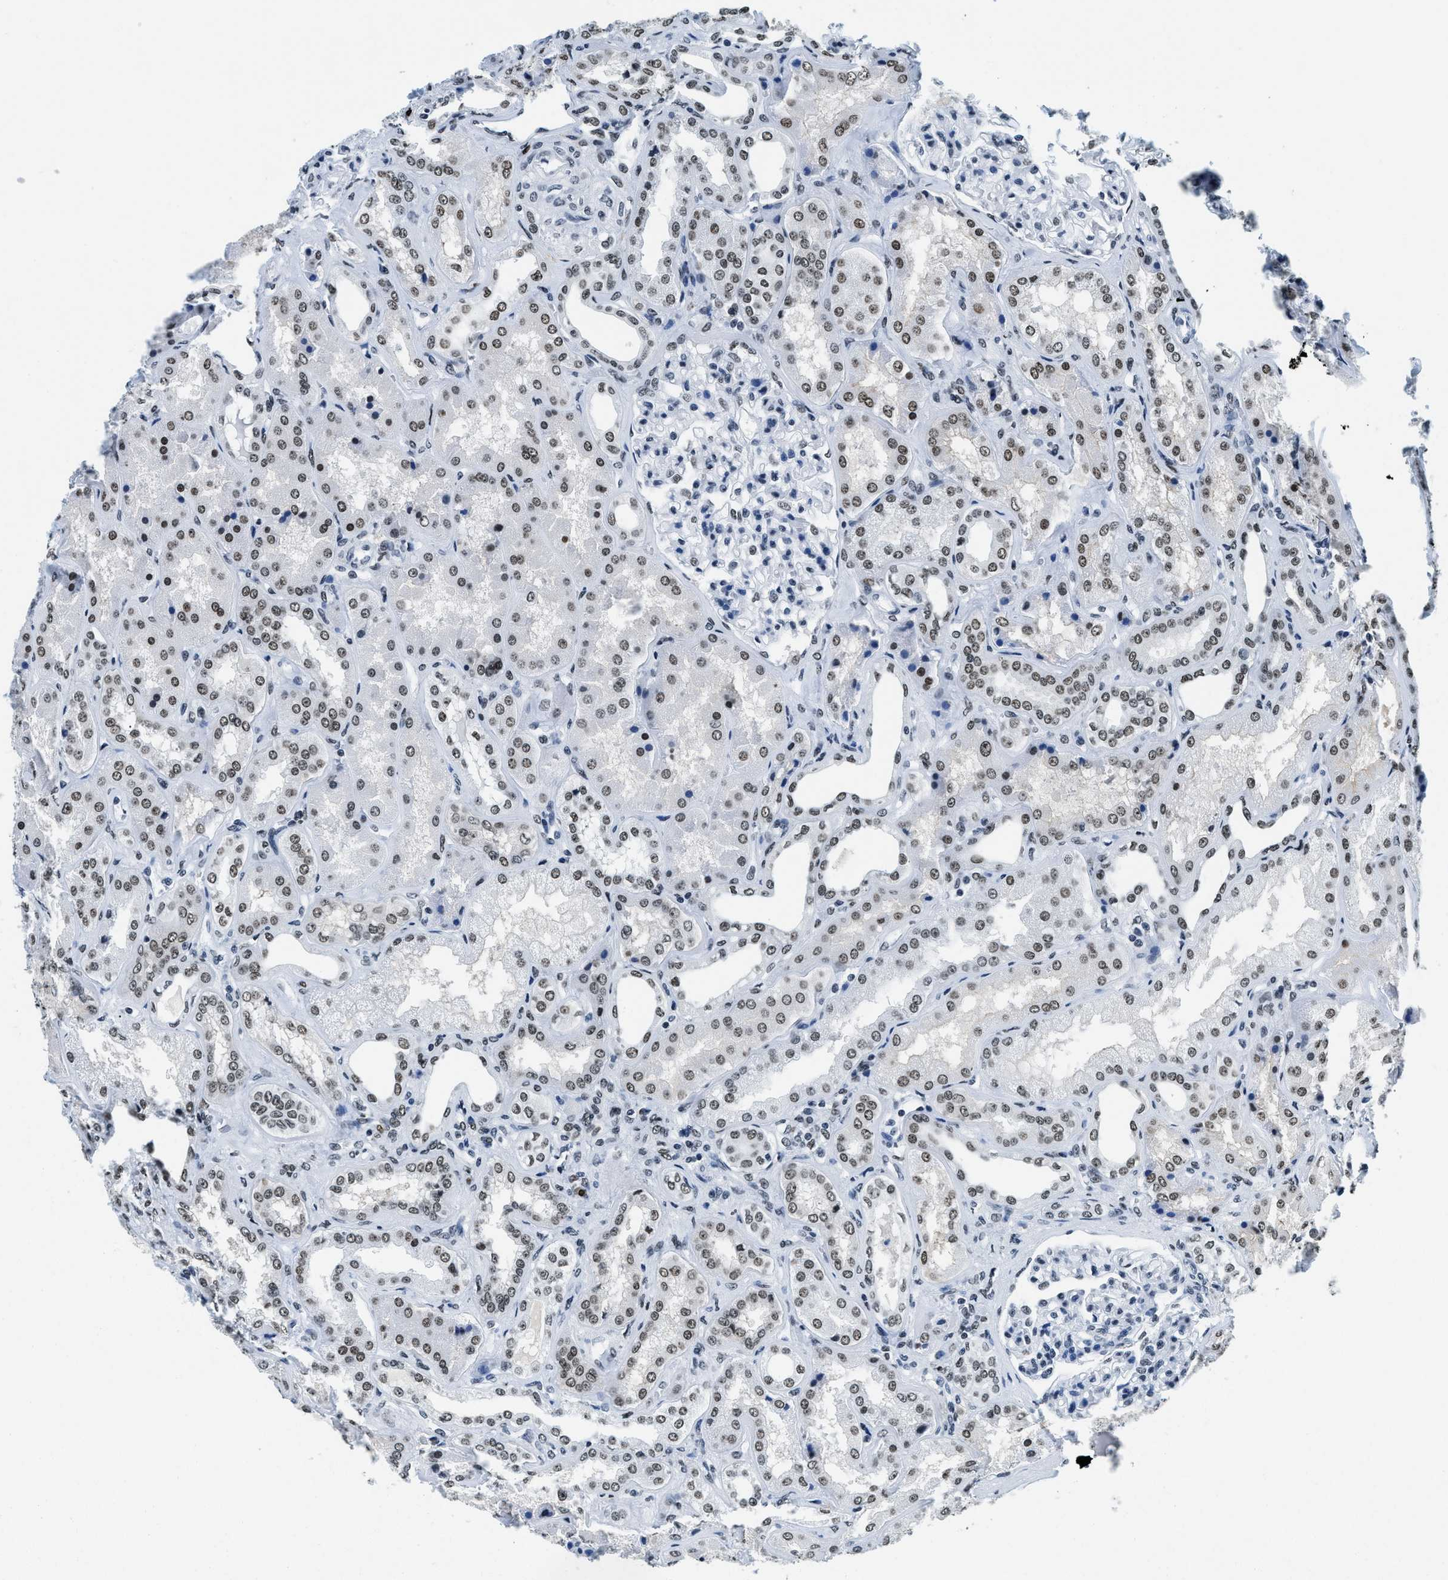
{"staining": {"intensity": "moderate", "quantity": "<25%", "location": "nuclear"}, "tissue": "kidney", "cell_type": "Cells in glomeruli", "image_type": "normal", "snomed": [{"axis": "morphology", "description": "Normal tissue, NOS"}, {"axis": "topography", "description": "Kidney"}], "caption": "Brown immunohistochemical staining in benign kidney reveals moderate nuclear expression in about <25% of cells in glomeruli.", "gene": "TOP1", "patient": {"sex": "female", "age": 56}}